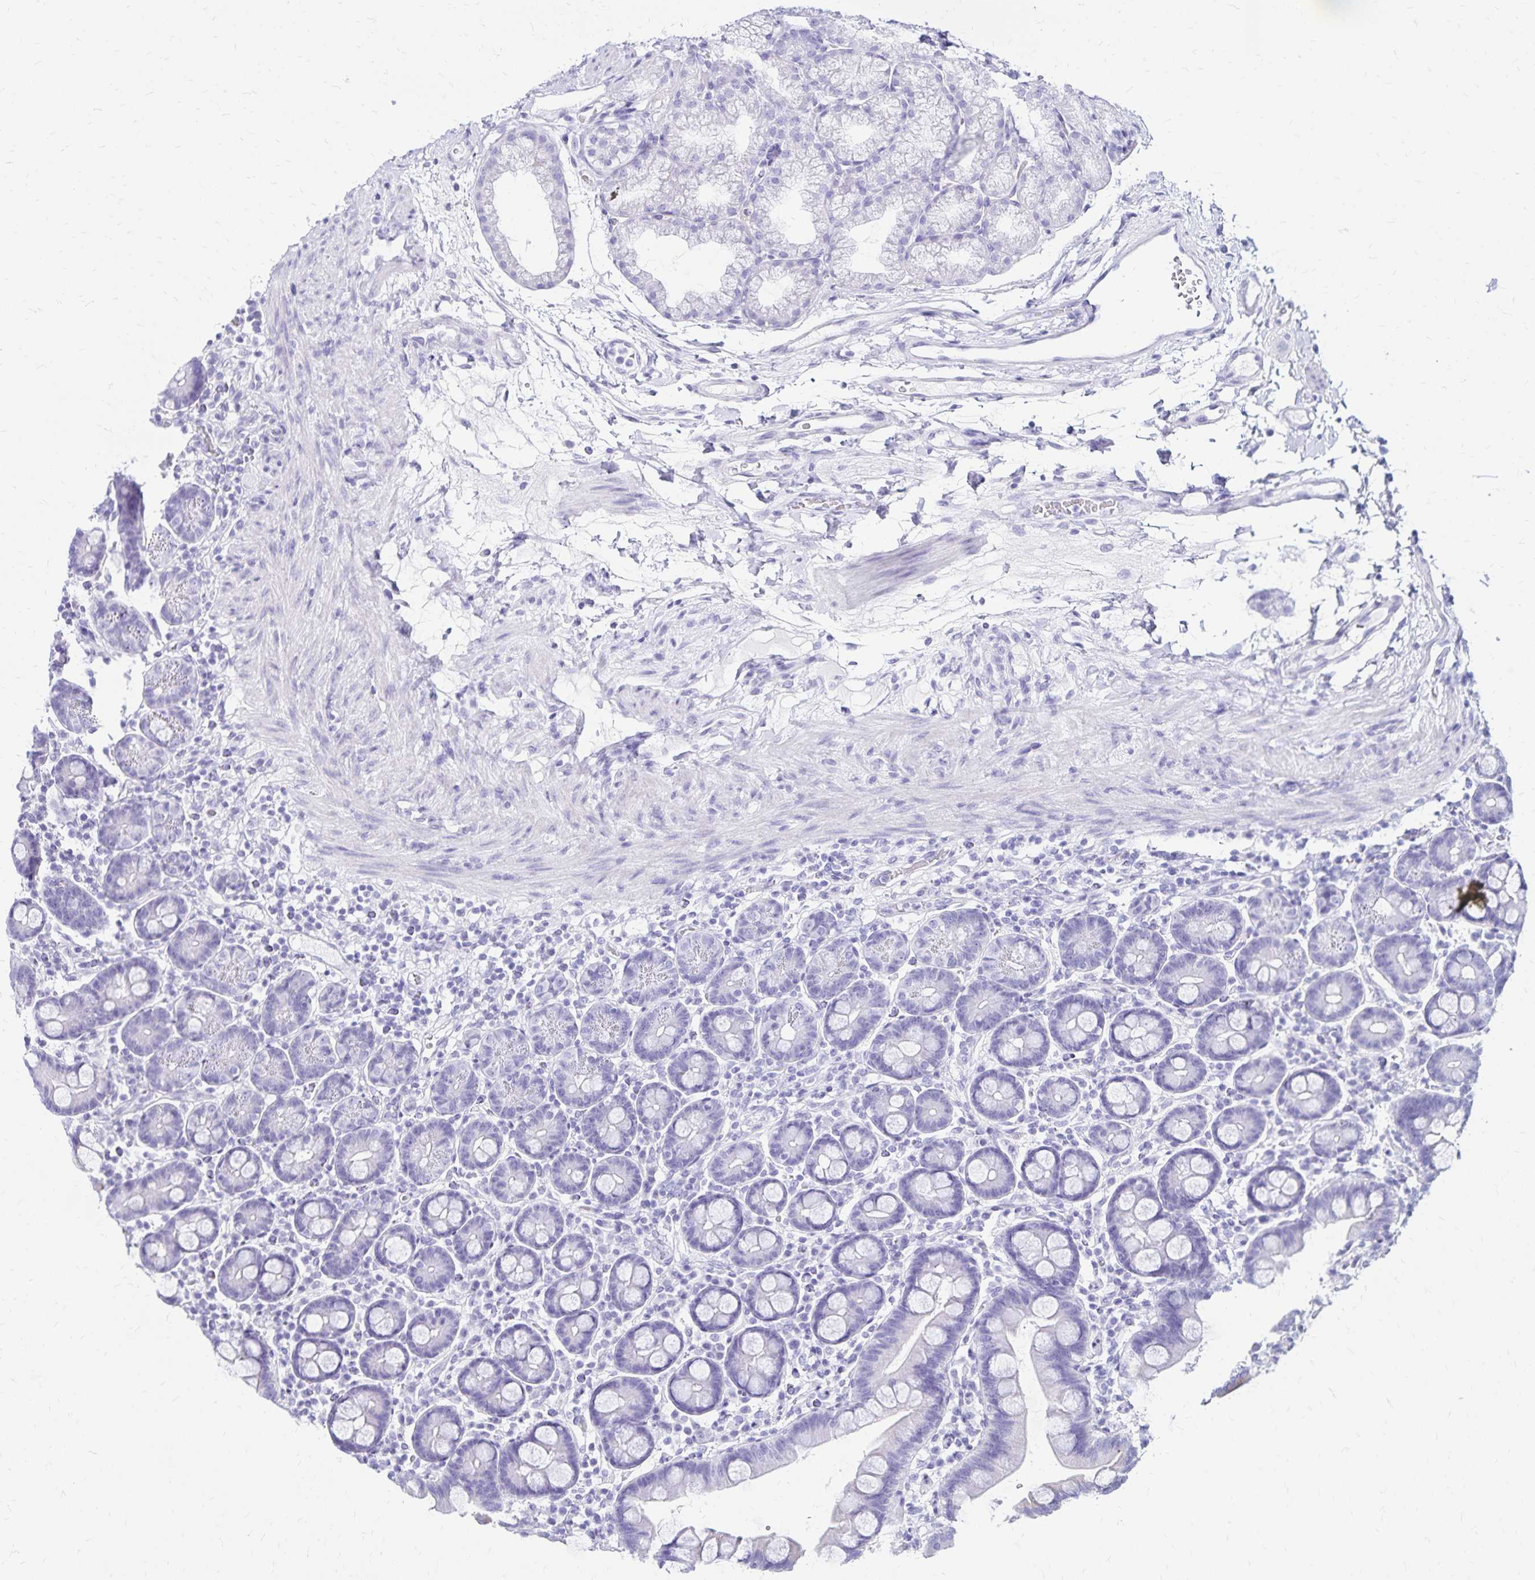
{"staining": {"intensity": "negative", "quantity": "none", "location": "none"}, "tissue": "duodenum", "cell_type": "Glandular cells", "image_type": "normal", "snomed": [{"axis": "morphology", "description": "Normal tissue, NOS"}, {"axis": "topography", "description": "Duodenum"}], "caption": "DAB immunohistochemical staining of benign human duodenum displays no significant staining in glandular cells.", "gene": "LIN28B", "patient": {"sex": "male", "age": 59}}